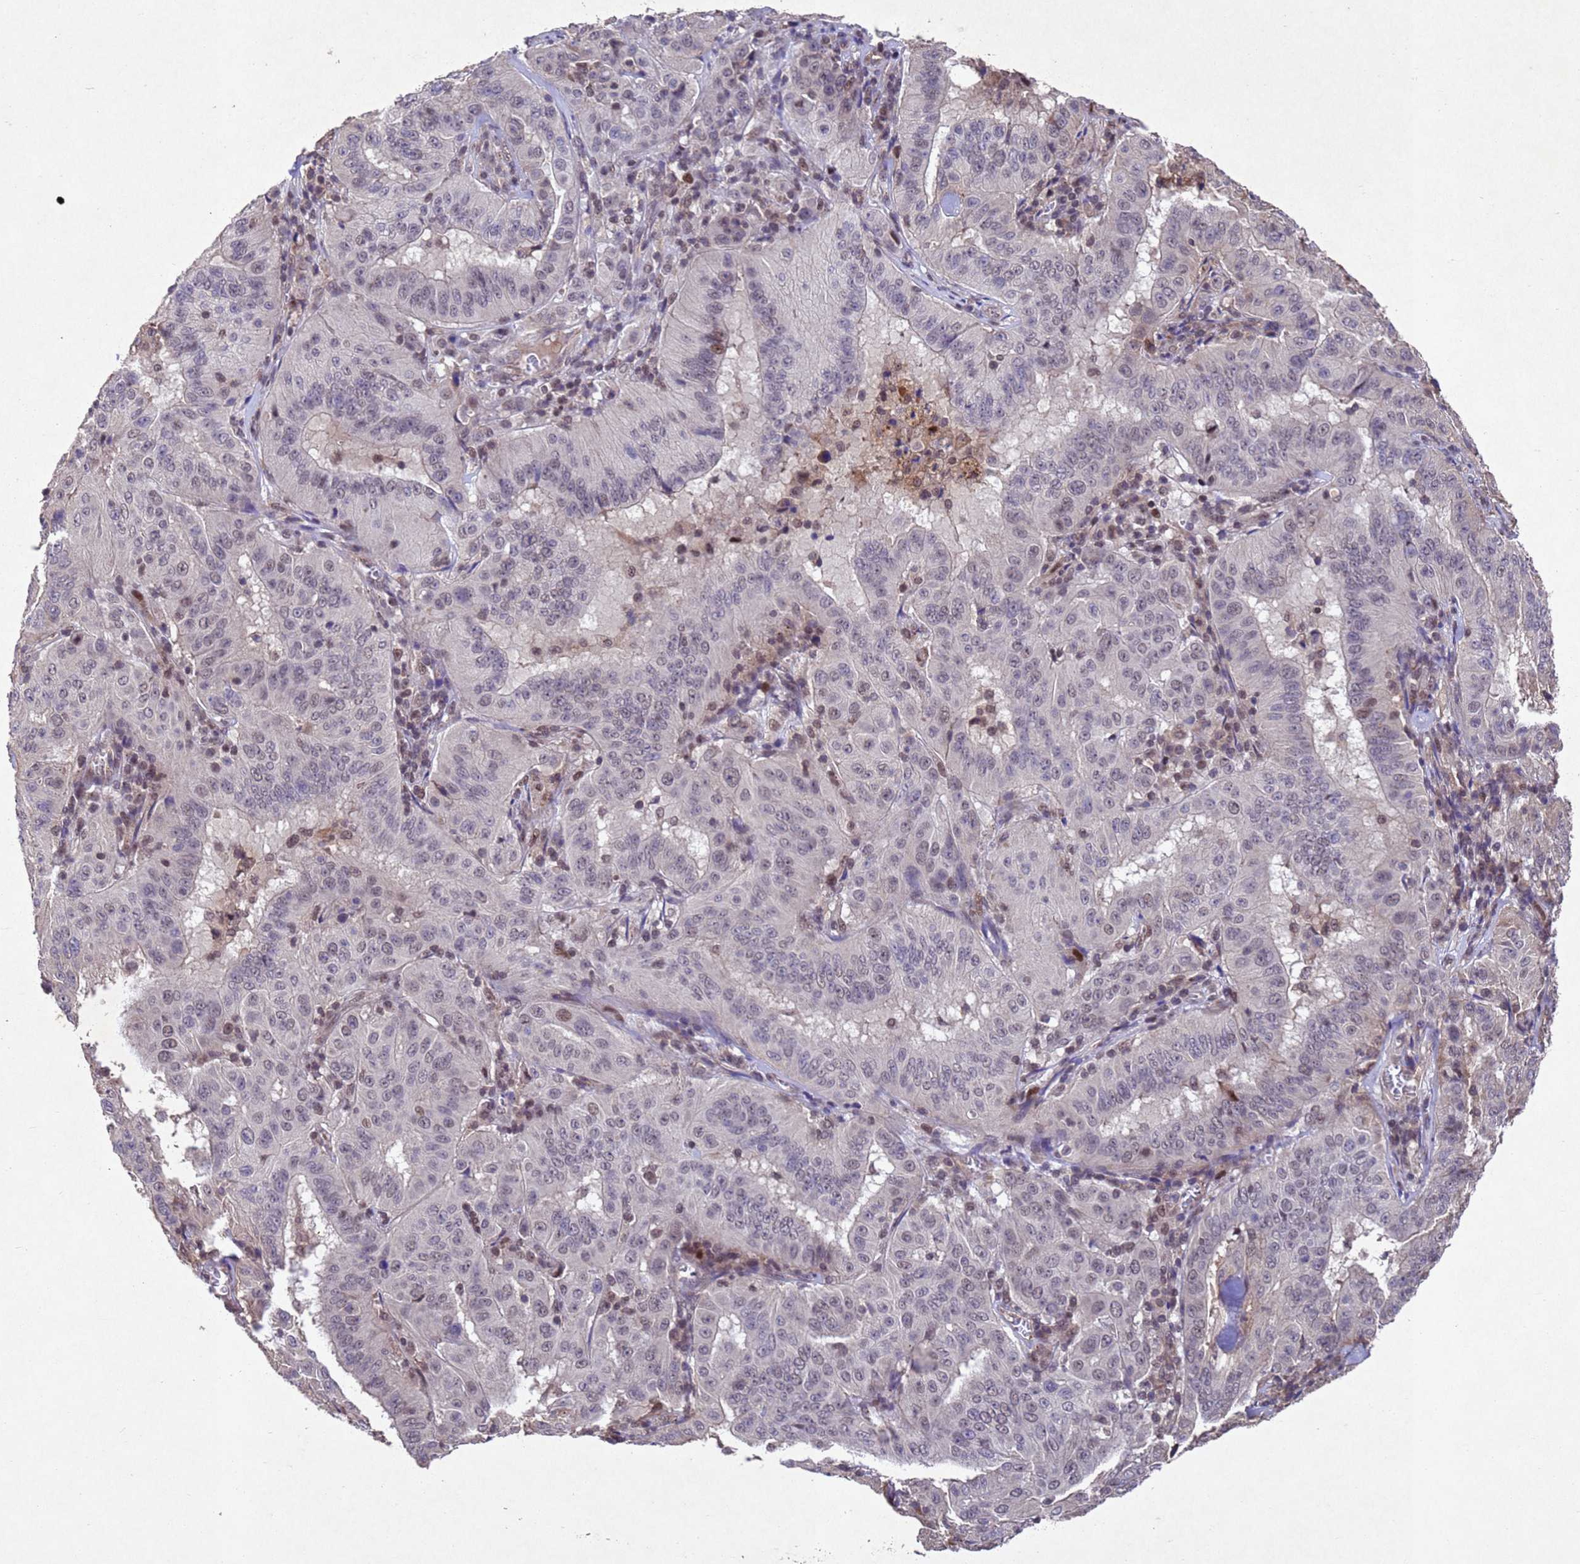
{"staining": {"intensity": "moderate", "quantity": "<25%", "location": "nuclear"}, "tissue": "pancreatic cancer", "cell_type": "Tumor cells", "image_type": "cancer", "snomed": [{"axis": "morphology", "description": "Adenocarcinoma, NOS"}, {"axis": "topography", "description": "Pancreas"}], "caption": "Tumor cells show moderate nuclear staining in approximately <25% of cells in pancreatic adenocarcinoma. Using DAB (3,3'-diaminobenzidine) (brown) and hematoxylin (blue) stains, captured at high magnification using brightfield microscopy.", "gene": "TBK1", "patient": {"sex": "male", "age": 63}}